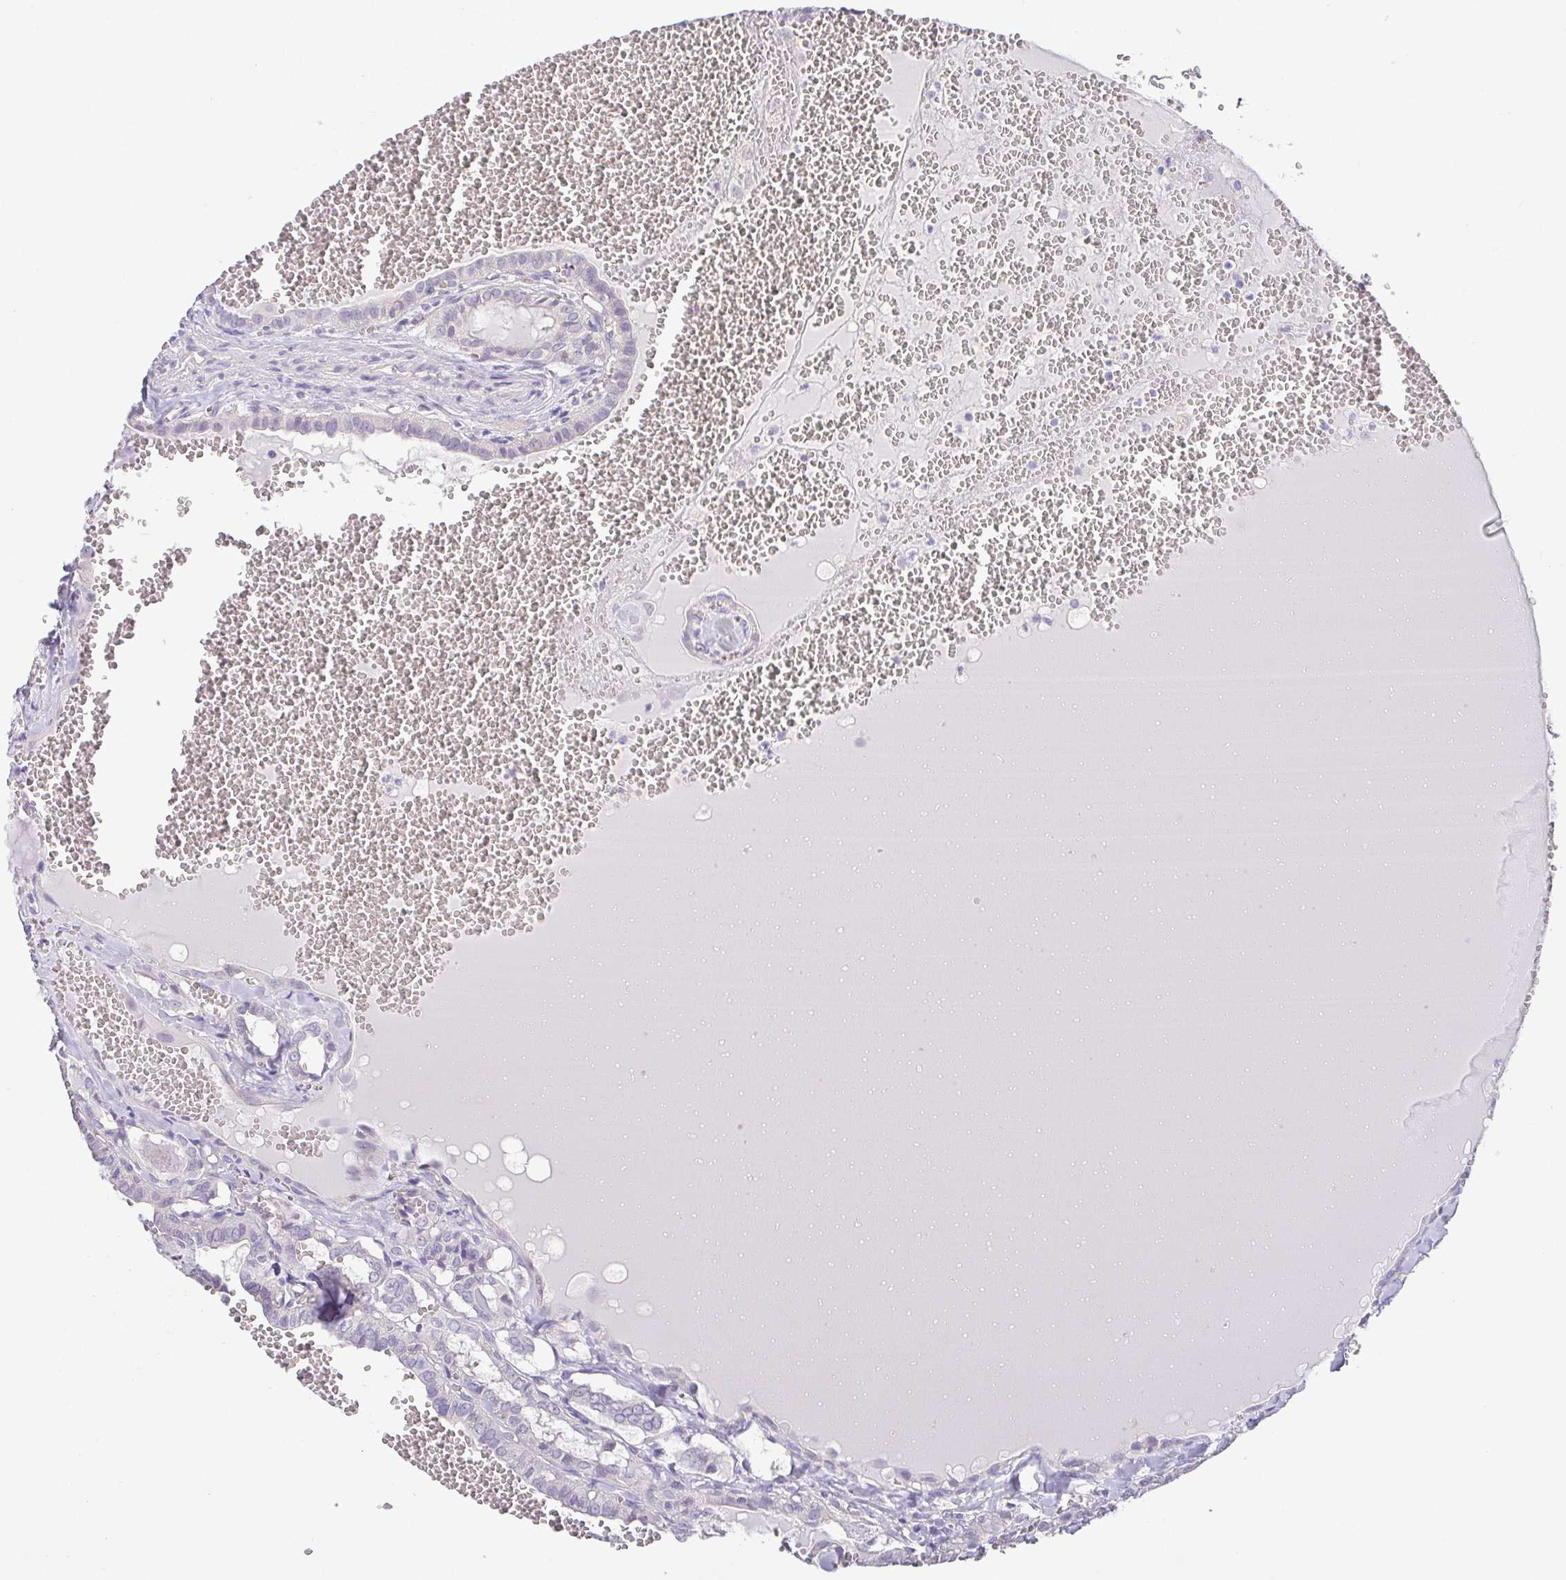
{"staining": {"intensity": "negative", "quantity": "none", "location": "none"}, "tissue": "thyroid cancer", "cell_type": "Tumor cells", "image_type": "cancer", "snomed": [{"axis": "morphology", "description": "Papillary adenocarcinoma, NOS"}, {"axis": "topography", "description": "Thyroid gland"}], "caption": "The immunohistochemistry micrograph has no significant expression in tumor cells of papillary adenocarcinoma (thyroid) tissue.", "gene": "PKDREJ", "patient": {"sex": "female", "age": 21}}